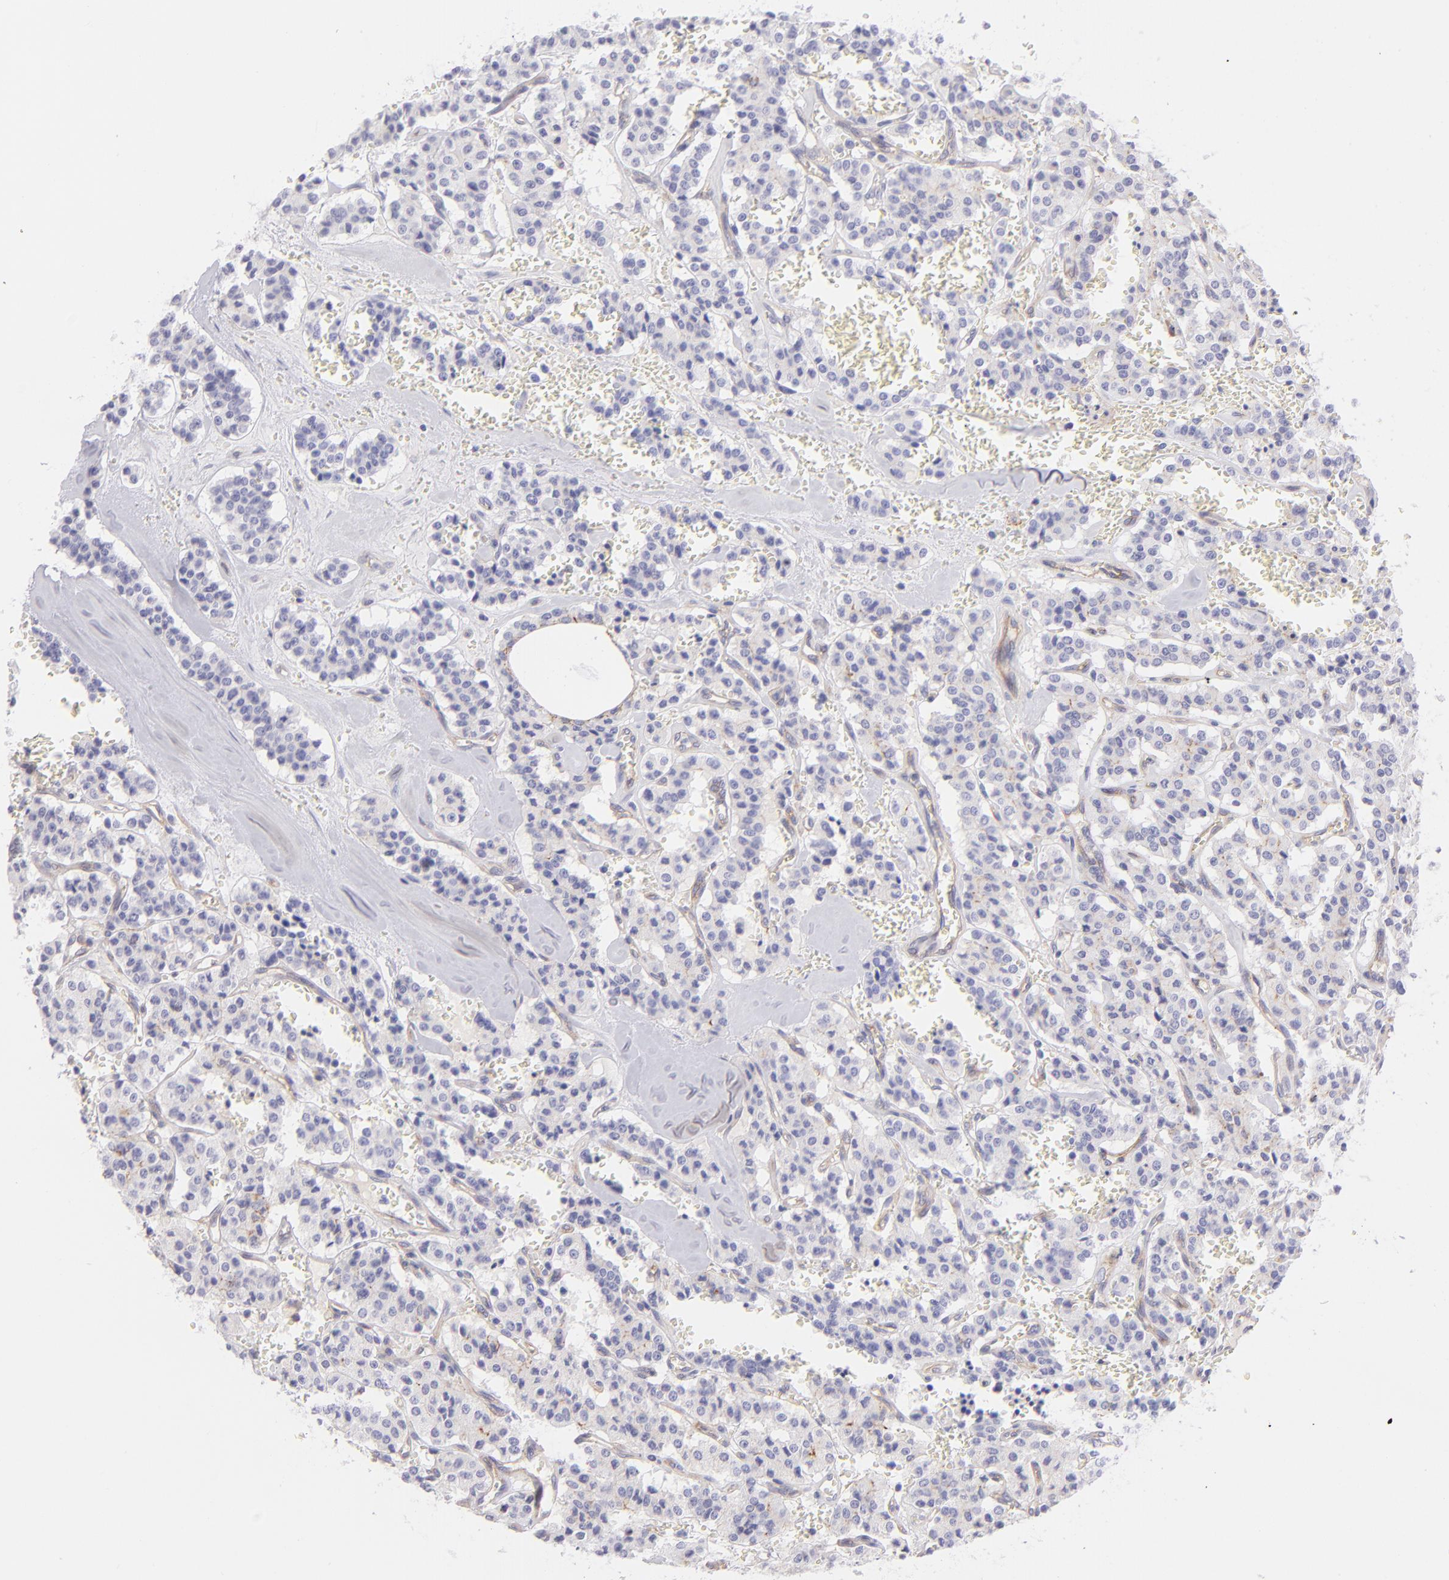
{"staining": {"intensity": "negative", "quantity": "none", "location": "none"}, "tissue": "carcinoid", "cell_type": "Tumor cells", "image_type": "cancer", "snomed": [{"axis": "morphology", "description": "Carcinoid, malignant, NOS"}, {"axis": "topography", "description": "Bronchus"}], "caption": "Immunohistochemical staining of human carcinoid reveals no significant staining in tumor cells.", "gene": "CD81", "patient": {"sex": "male", "age": 55}}